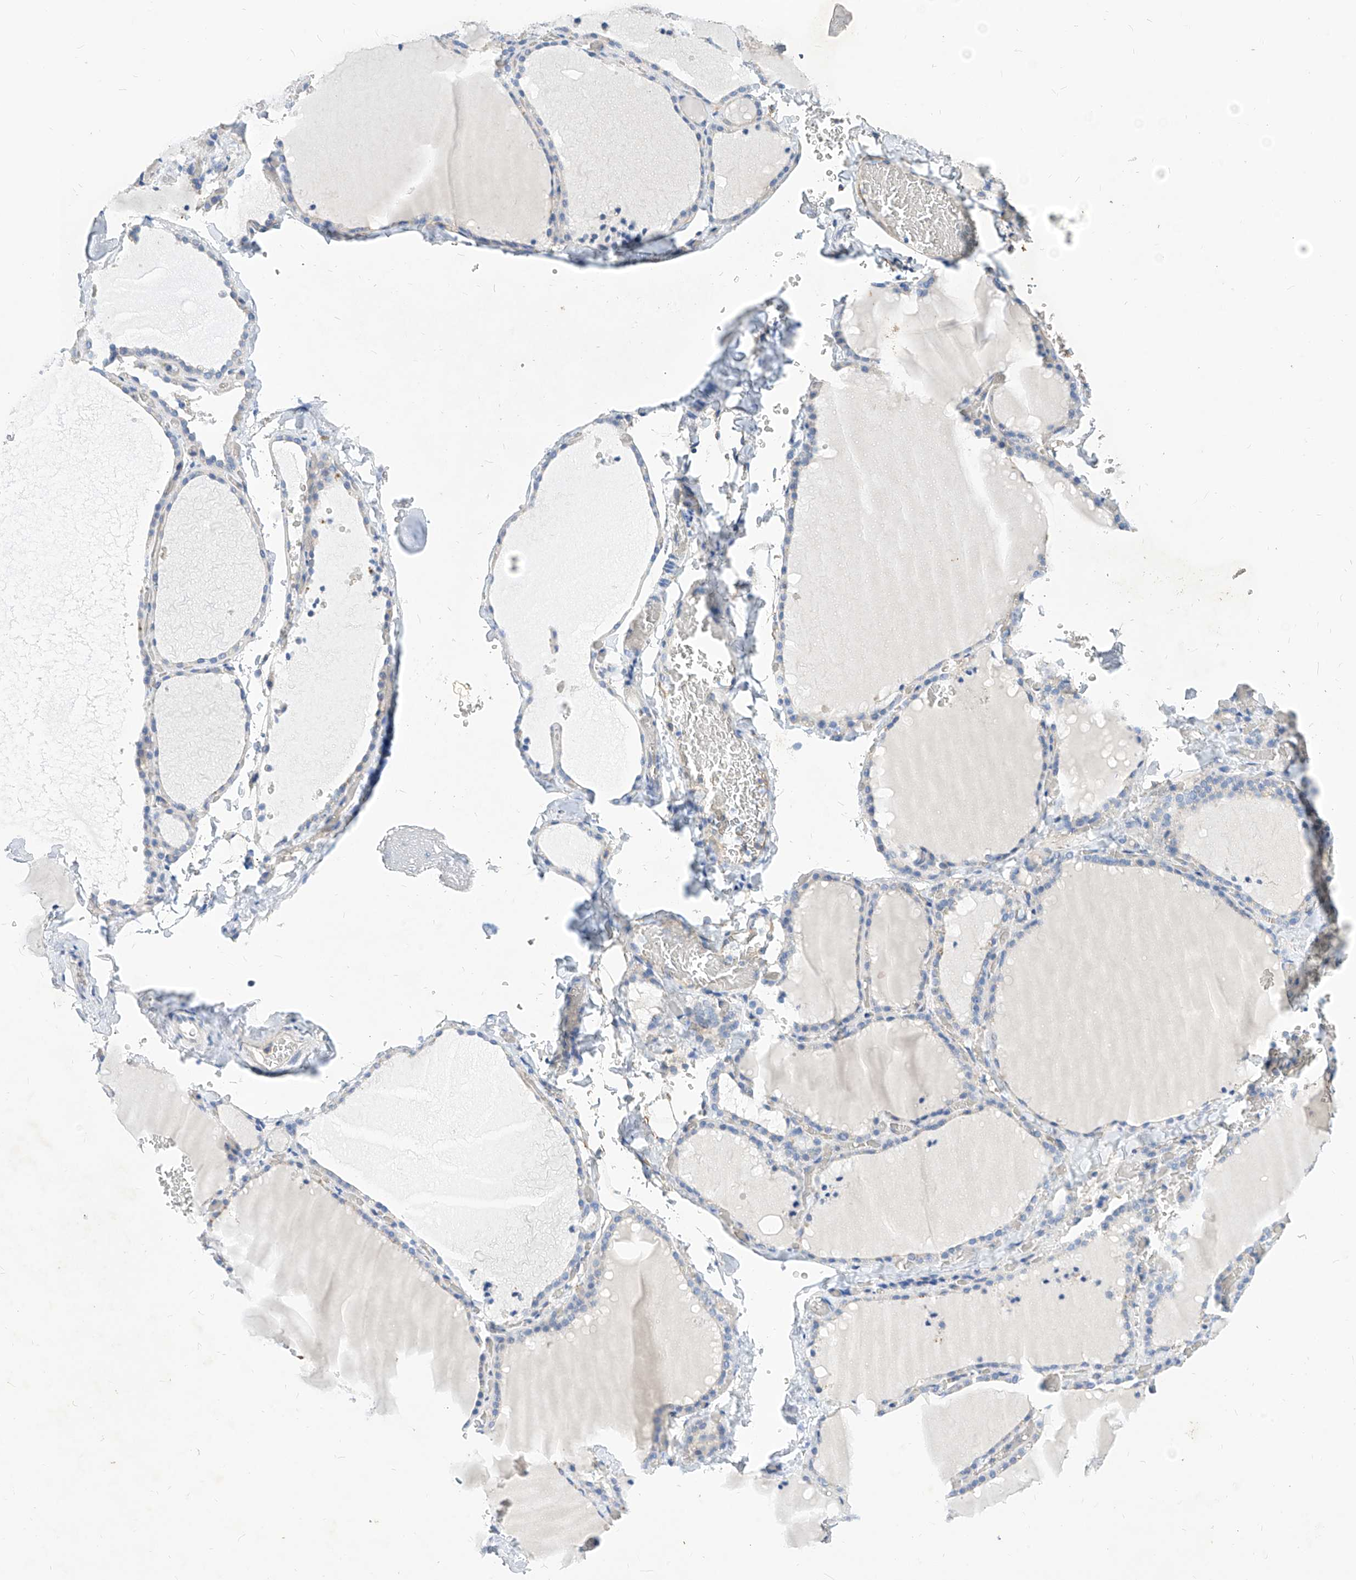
{"staining": {"intensity": "negative", "quantity": "none", "location": "none"}, "tissue": "thyroid gland", "cell_type": "Glandular cells", "image_type": "normal", "snomed": [{"axis": "morphology", "description": "Normal tissue, NOS"}, {"axis": "topography", "description": "Thyroid gland"}], "caption": "Immunohistochemistry (IHC) photomicrograph of normal thyroid gland stained for a protein (brown), which exhibits no staining in glandular cells.", "gene": "SCGB2A1", "patient": {"sex": "female", "age": 22}}